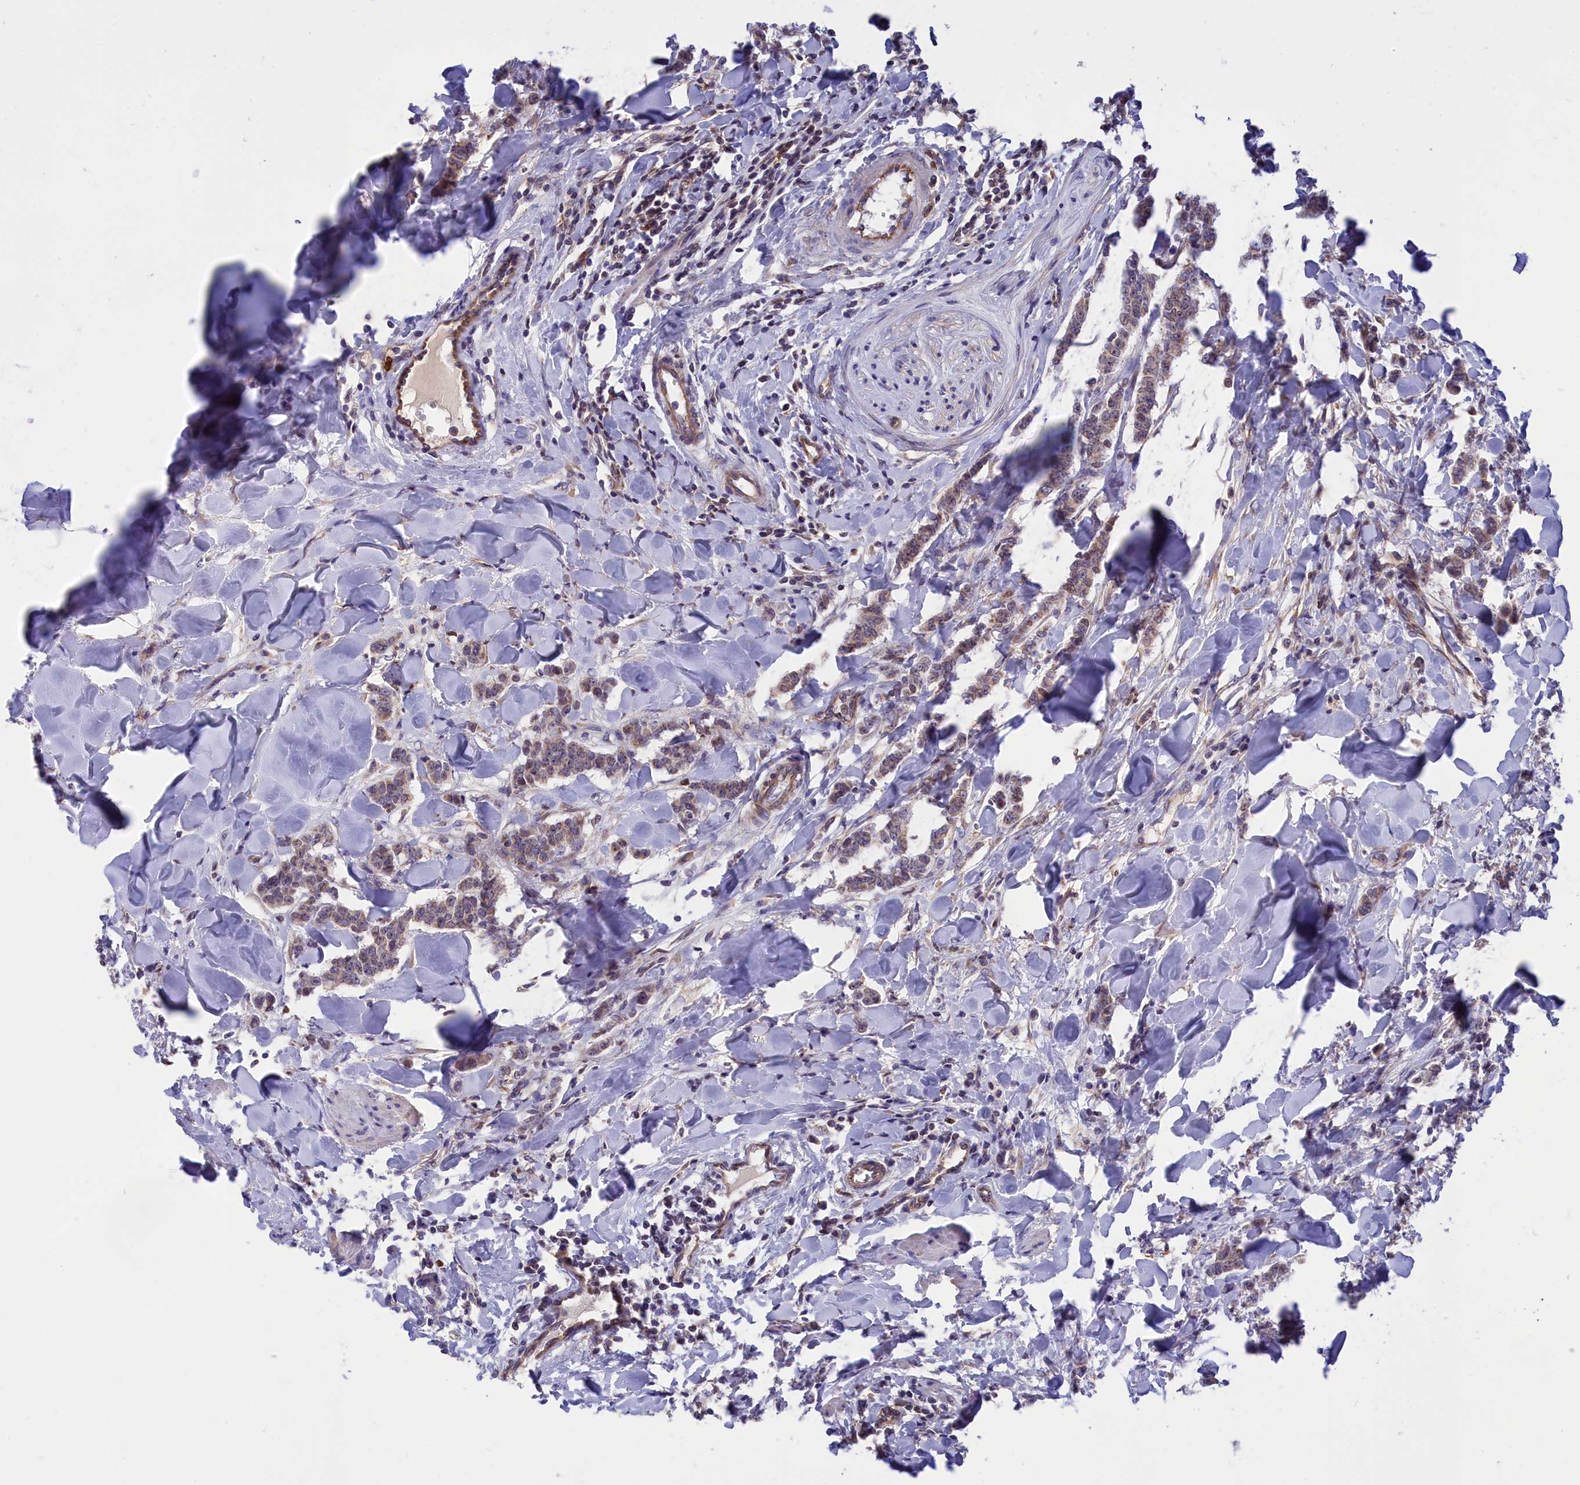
{"staining": {"intensity": "weak", "quantity": ">75%", "location": "cytoplasmic/membranous"}, "tissue": "breast cancer", "cell_type": "Tumor cells", "image_type": "cancer", "snomed": [{"axis": "morphology", "description": "Duct carcinoma"}, {"axis": "topography", "description": "Breast"}], "caption": "Breast cancer (invasive ductal carcinoma) was stained to show a protein in brown. There is low levels of weak cytoplasmic/membranous expression in approximately >75% of tumor cells.", "gene": "PKHD1L1", "patient": {"sex": "female", "age": 40}}